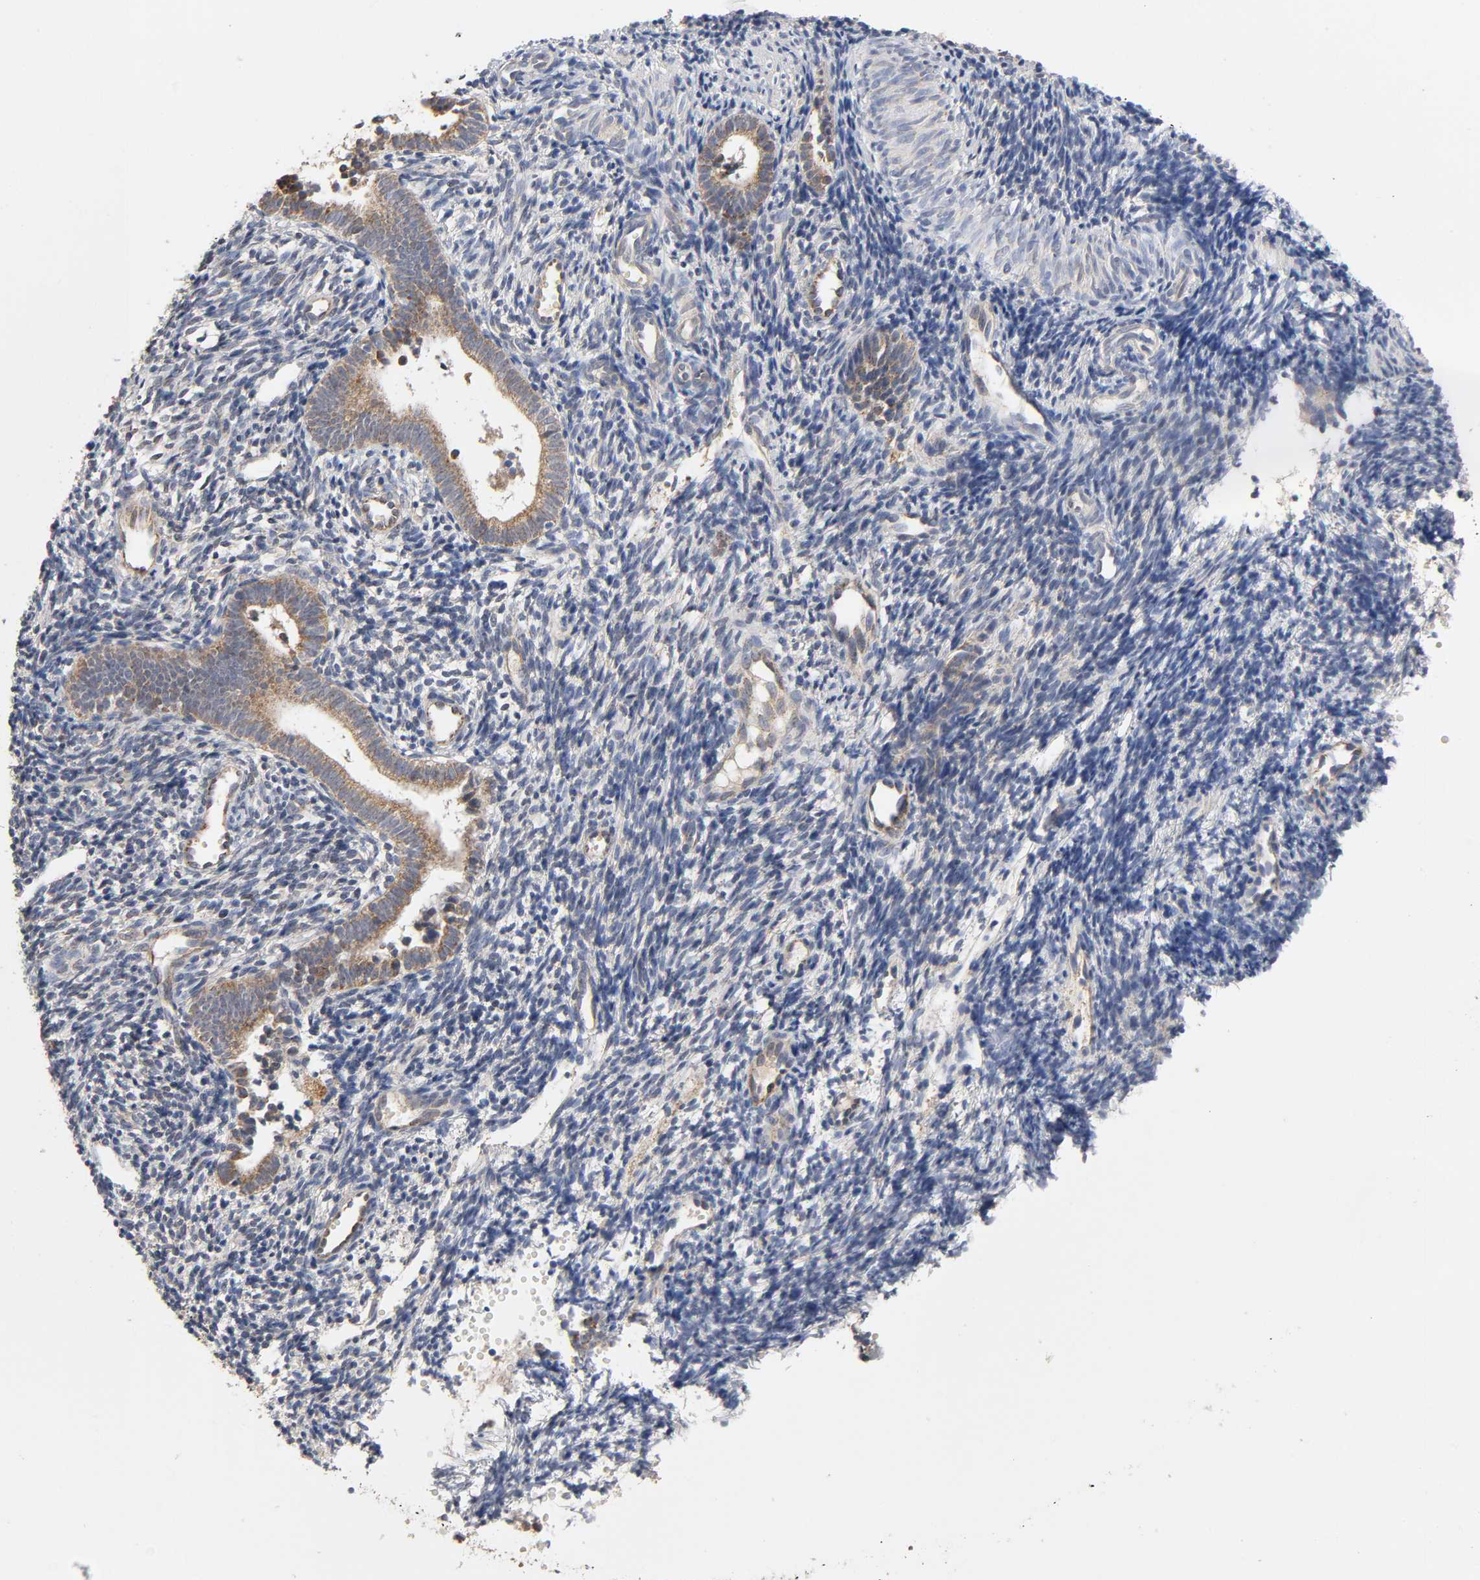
{"staining": {"intensity": "moderate", "quantity": ">75%", "location": "cytoplasmic/membranous"}, "tissue": "endometrium", "cell_type": "Cells in endometrial stroma", "image_type": "normal", "snomed": [{"axis": "morphology", "description": "Normal tissue, NOS"}, {"axis": "topography", "description": "Uterus"}, {"axis": "topography", "description": "Endometrium"}], "caption": "IHC of unremarkable endometrium shows medium levels of moderate cytoplasmic/membranous positivity in approximately >75% of cells in endometrial stroma.", "gene": "ISG15", "patient": {"sex": "female", "age": 33}}